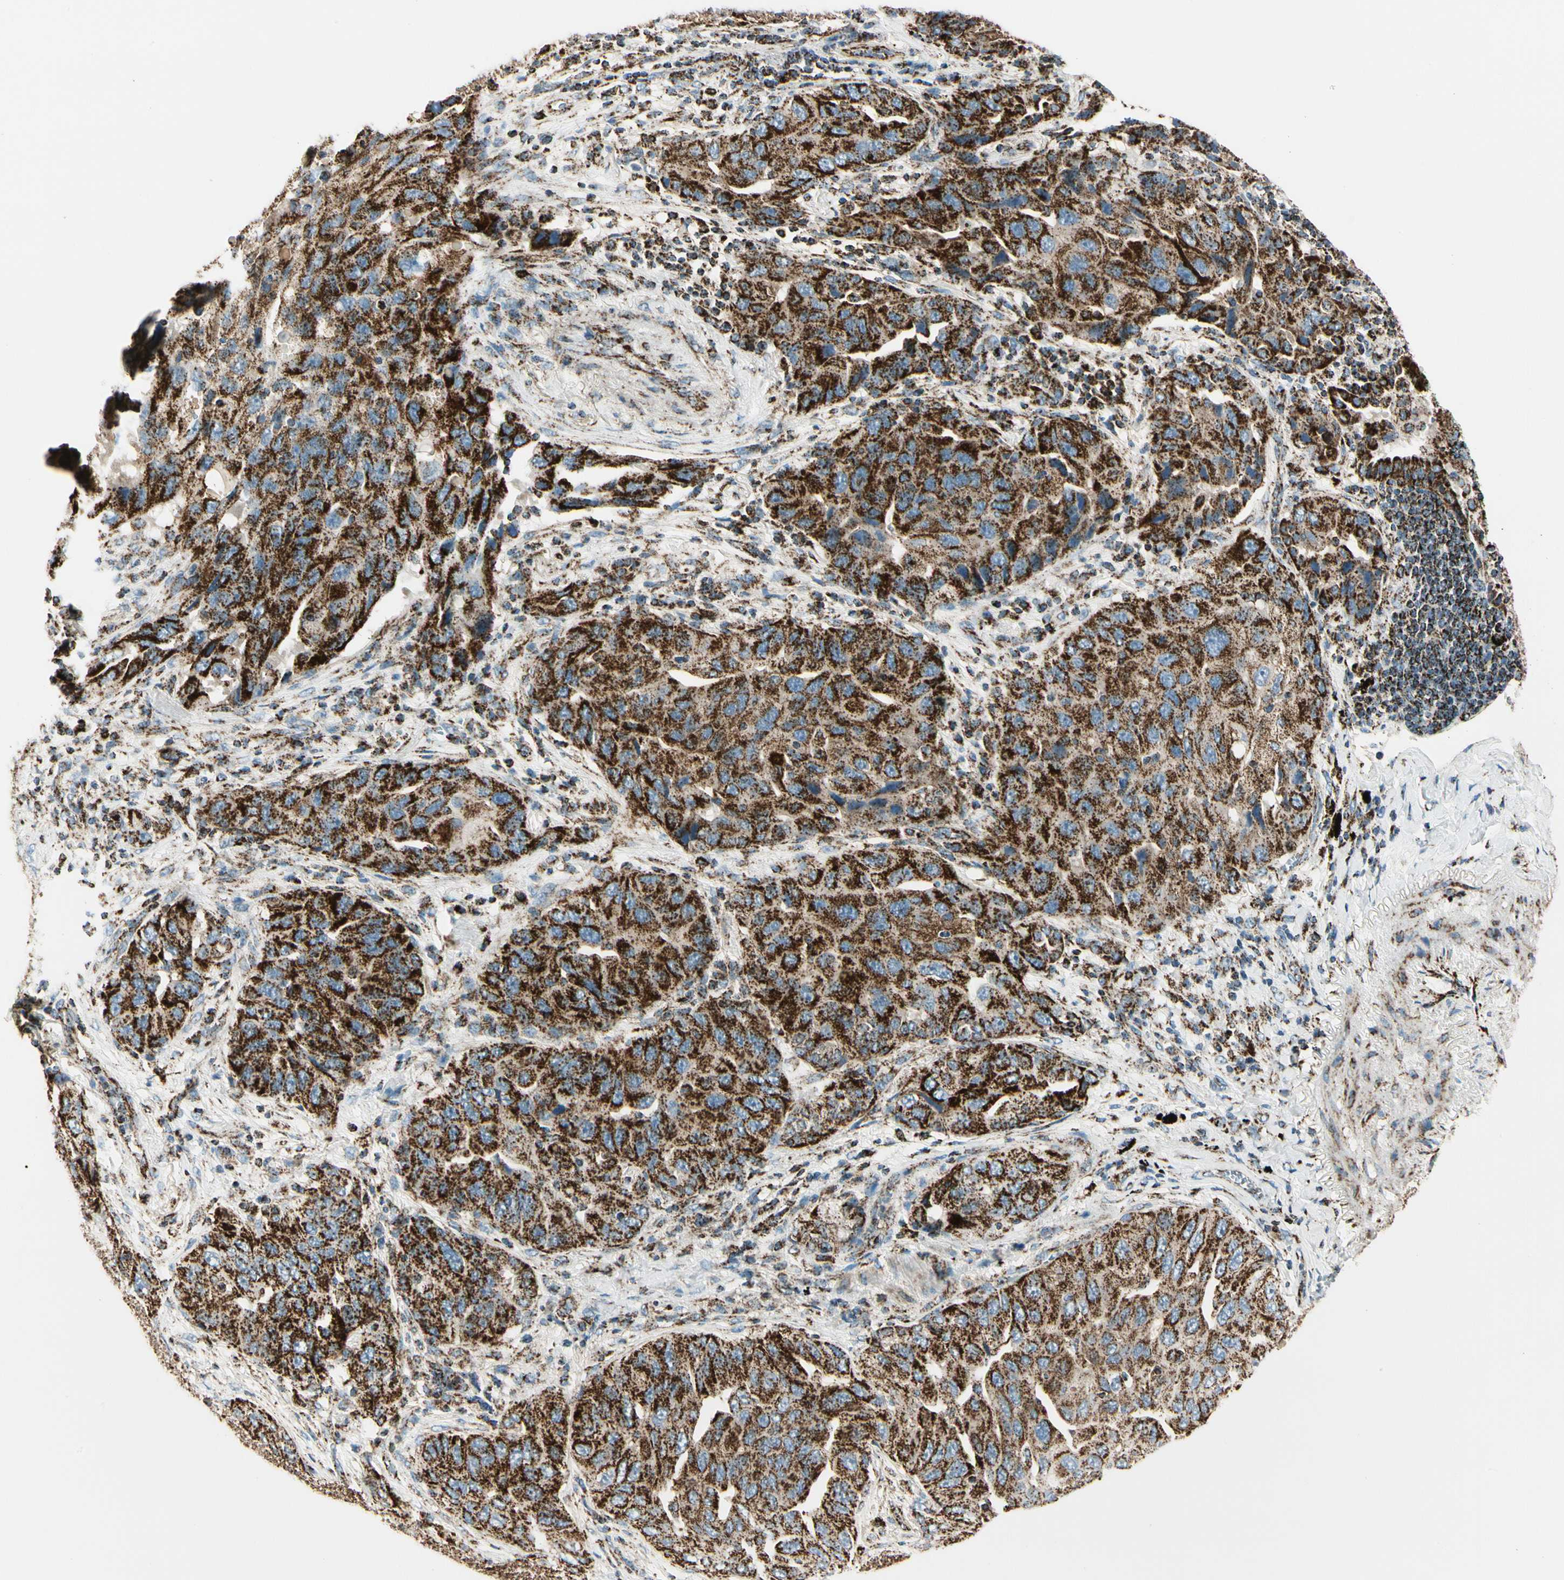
{"staining": {"intensity": "strong", "quantity": ">75%", "location": "cytoplasmic/membranous"}, "tissue": "lung cancer", "cell_type": "Tumor cells", "image_type": "cancer", "snomed": [{"axis": "morphology", "description": "Adenocarcinoma, NOS"}, {"axis": "topography", "description": "Lung"}], "caption": "IHC staining of lung adenocarcinoma, which exhibits high levels of strong cytoplasmic/membranous staining in about >75% of tumor cells indicating strong cytoplasmic/membranous protein positivity. The staining was performed using DAB (3,3'-diaminobenzidine) (brown) for protein detection and nuclei were counterstained in hematoxylin (blue).", "gene": "ME2", "patient": {"sex": "female", "age": 65}}